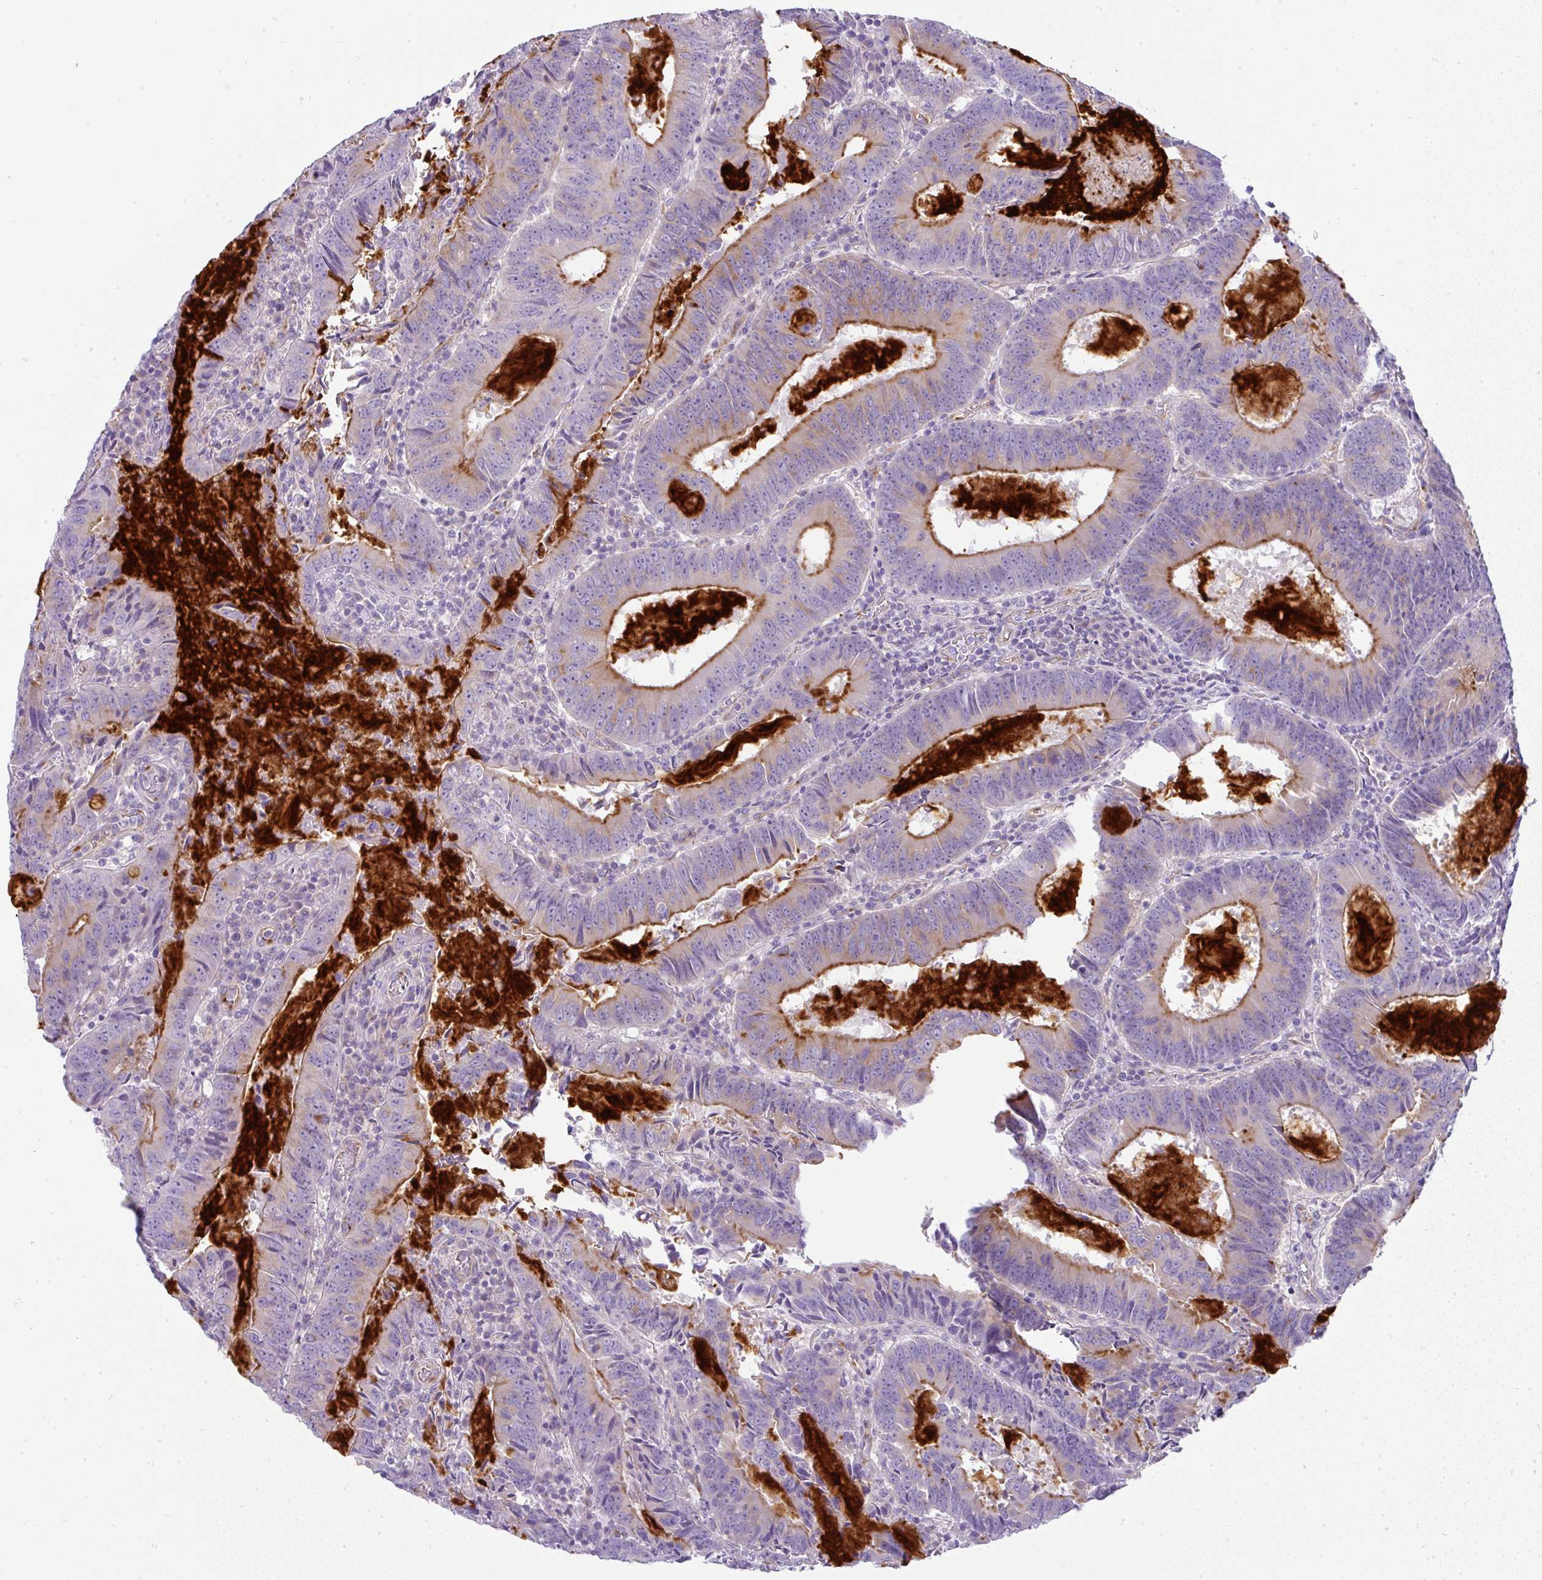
{"staining": {"intensity": "moderate", "quantity": "25%-75%", "location": "cytoplasmic/membranous"}, "tissue": "colorectal cancer", "cell_type": "Tumor cells", "image_type": "cancer", "snomed": [{"axis": "morphology", "description": "Adenocarcinoma, NOS"}, {"axis": "topography", "description": "Colon"}], "caption": "Colorectal cancer (adenocarcinoma) stained with DAB immunohistochemistry (IHC) shows medium levels of moderate cytoplasmic/membranous staining in about 25%-75% of tumor cells.", "gene": "FAM177A1", "patient": {"sex": "male", "age": 67}}